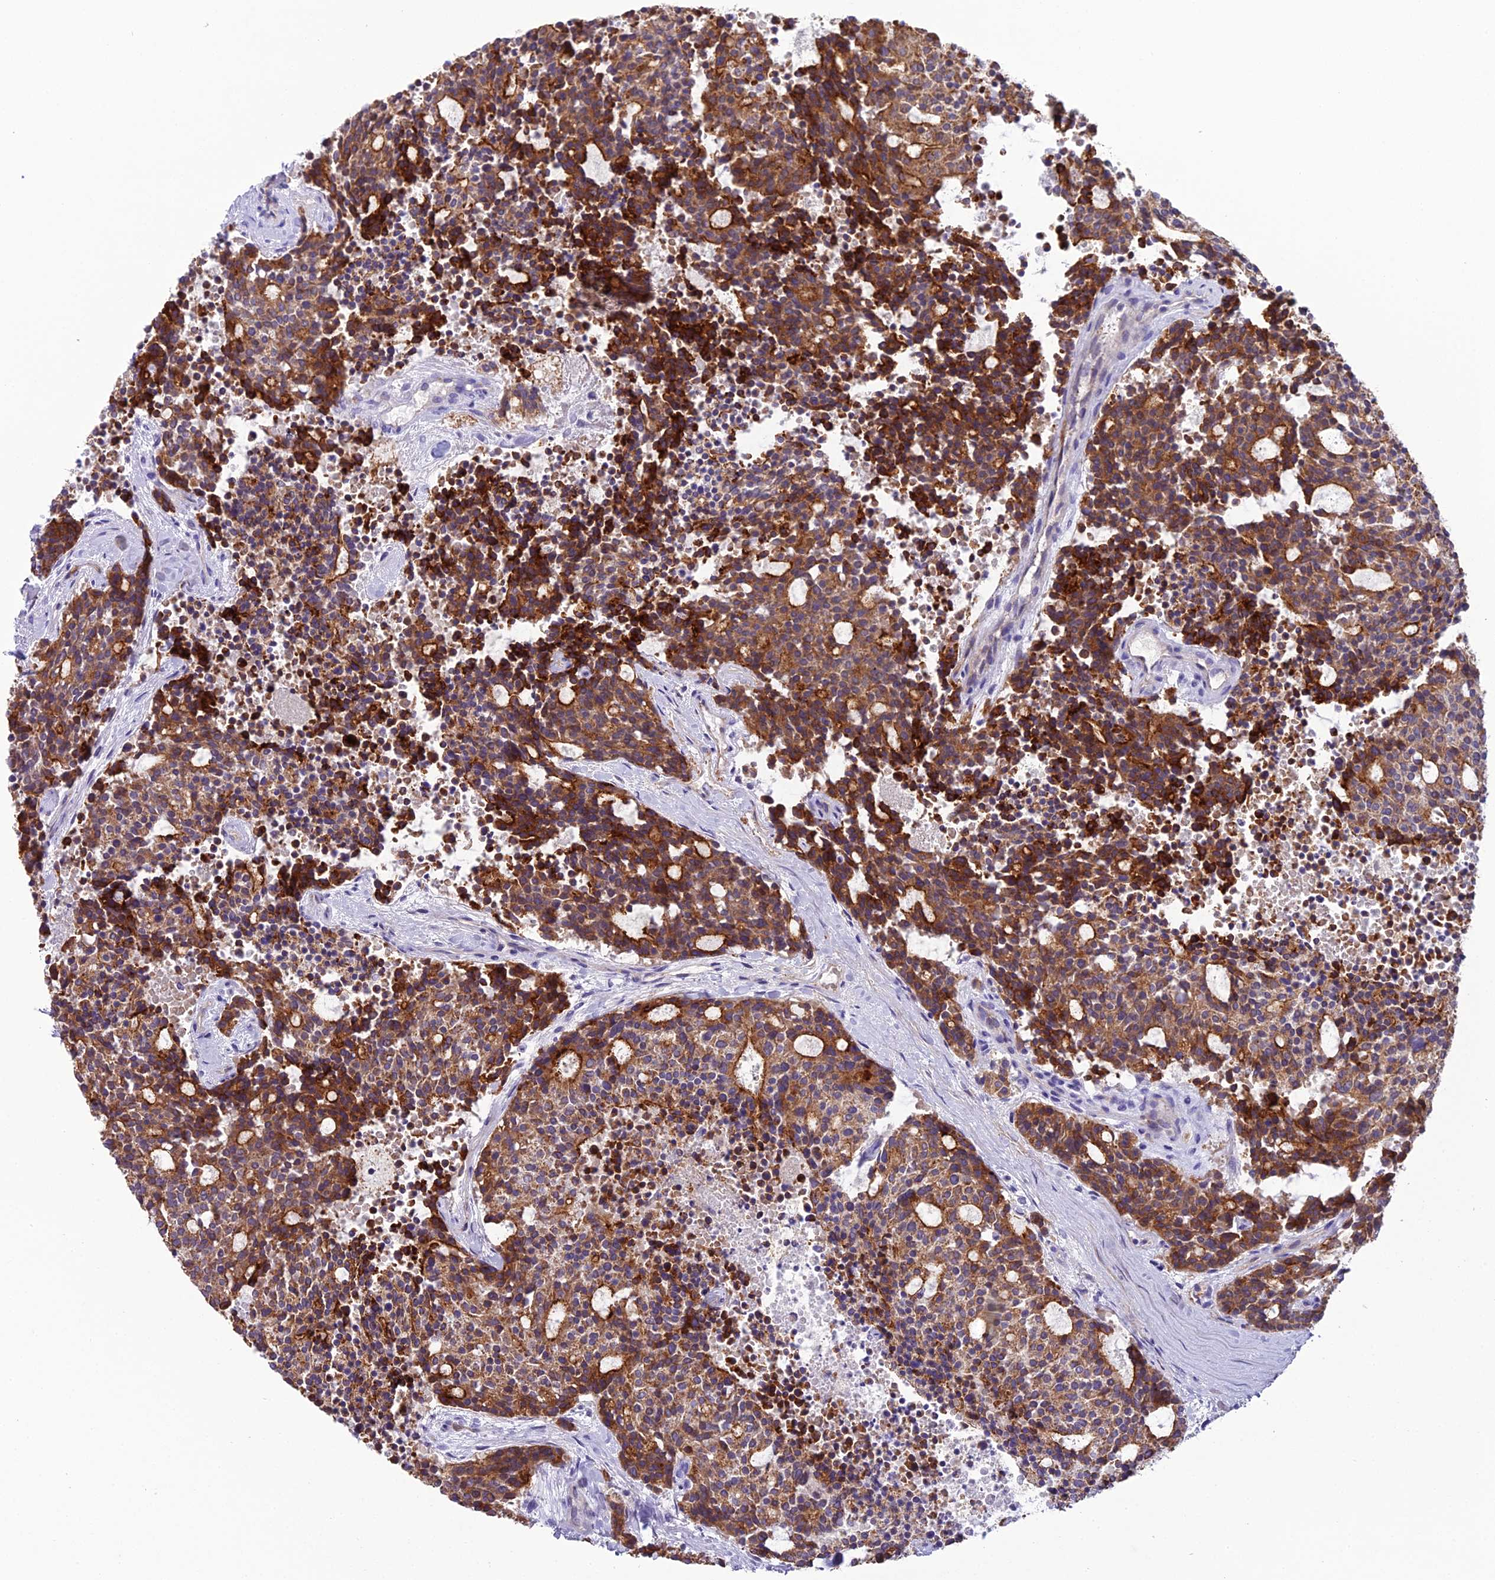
{"staining": {"intensity": "strong", "quantity": ">75%", "location": "cytoplasmic/membranous"}, "tissue": "carcinoid", "cell_type": "Tumor cells", "image_type": "cancer", "snomed": [{"axis": "morphology", "description": "Carcinoid, malignant, NOS"}, {"axis": "topography", "description": "Pancreas"}], "caption": "A histopathology image of human carcinoid stained for a protein displays strong cytoplasmic/membranous brown staining in tumor cells.", "gene": "CFAP47", "patient": {"sex": "female", "age": 54}}